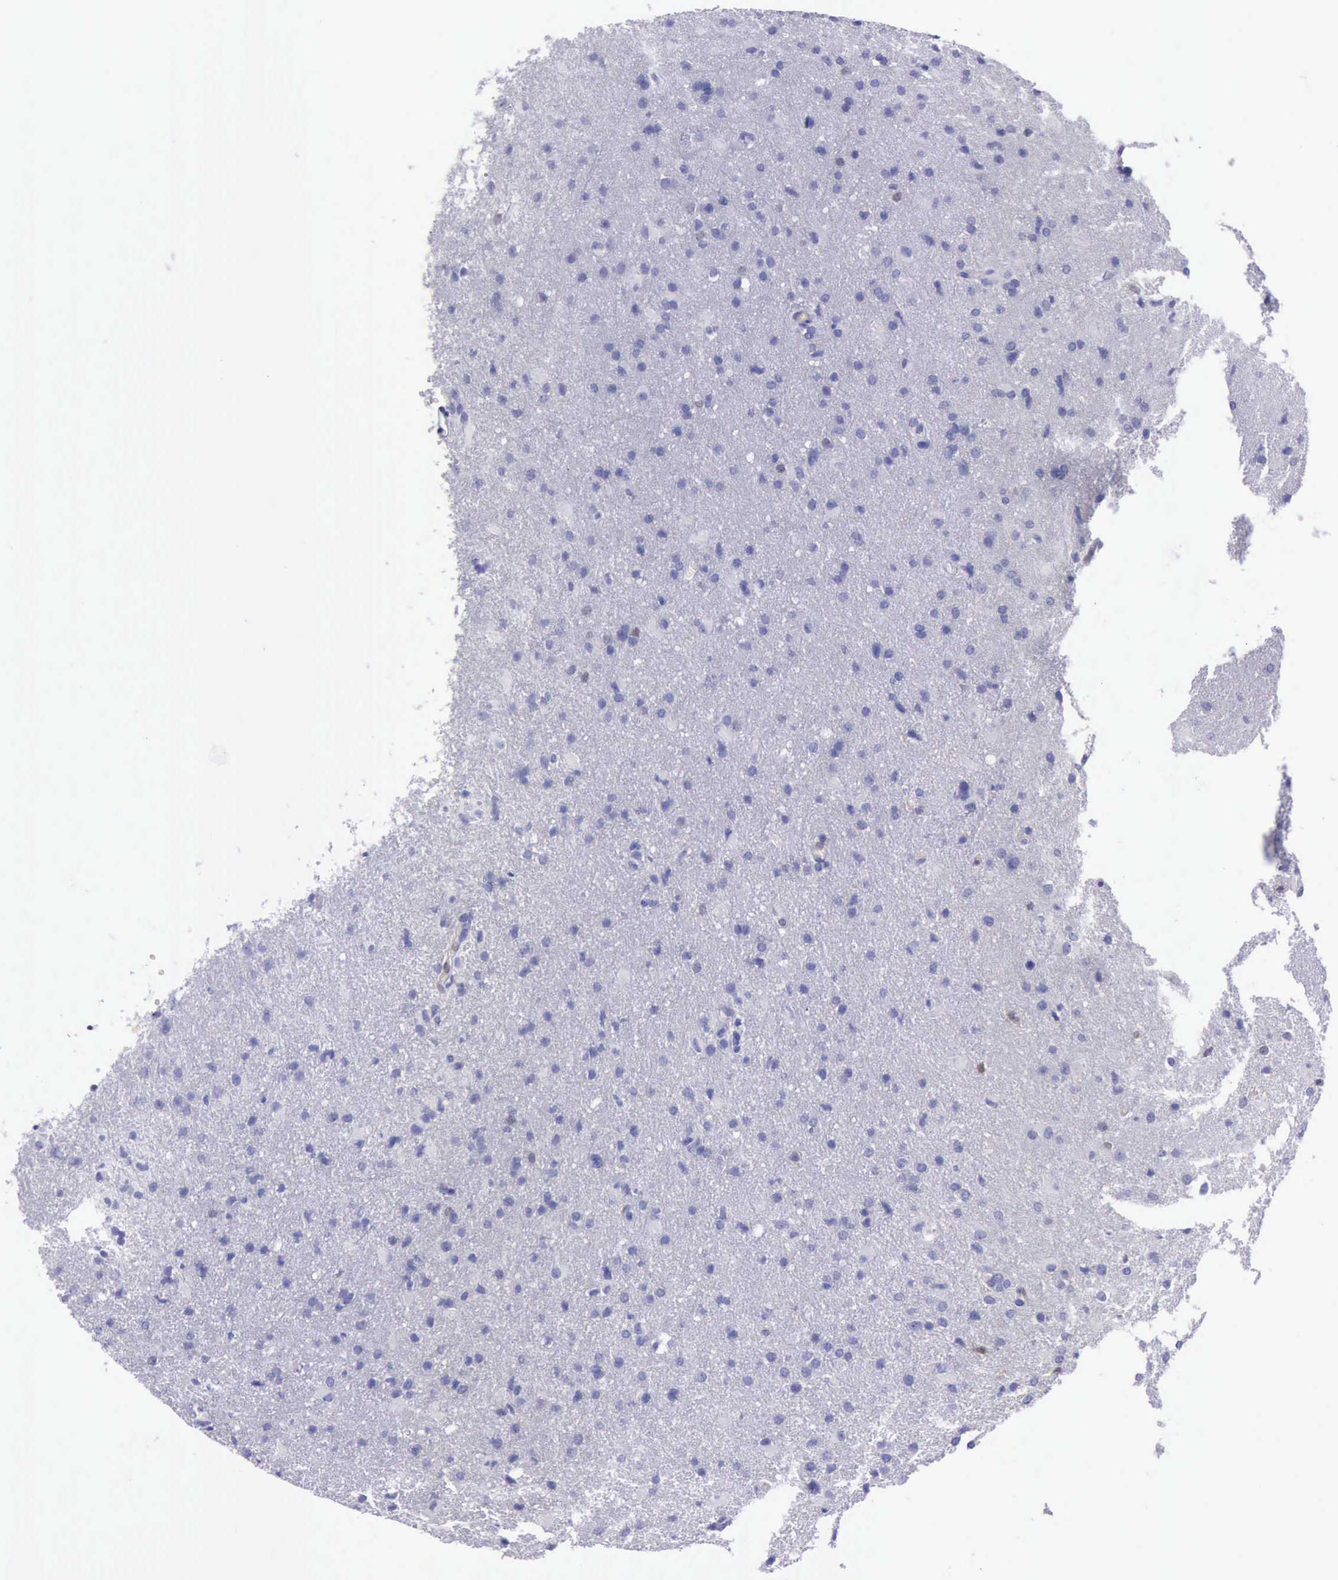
{"staining": {"intensity": "negative", "quantity": "none", "location": "none"}, "tissue": "glioma", "cell_type": "Tumor cells", "image_type": "cancer", "snomed": [{"axis": "morphology", "description": "Glioma, malignant, High grade"}, {"axis": "topography", "description": "Brain"}], "caption": "DAB immunohistochemical staining of glioma reveals no significant positivity in tumor cells.", "gene": "TYMP", "patient": {"sex": "male", "age": 68}}